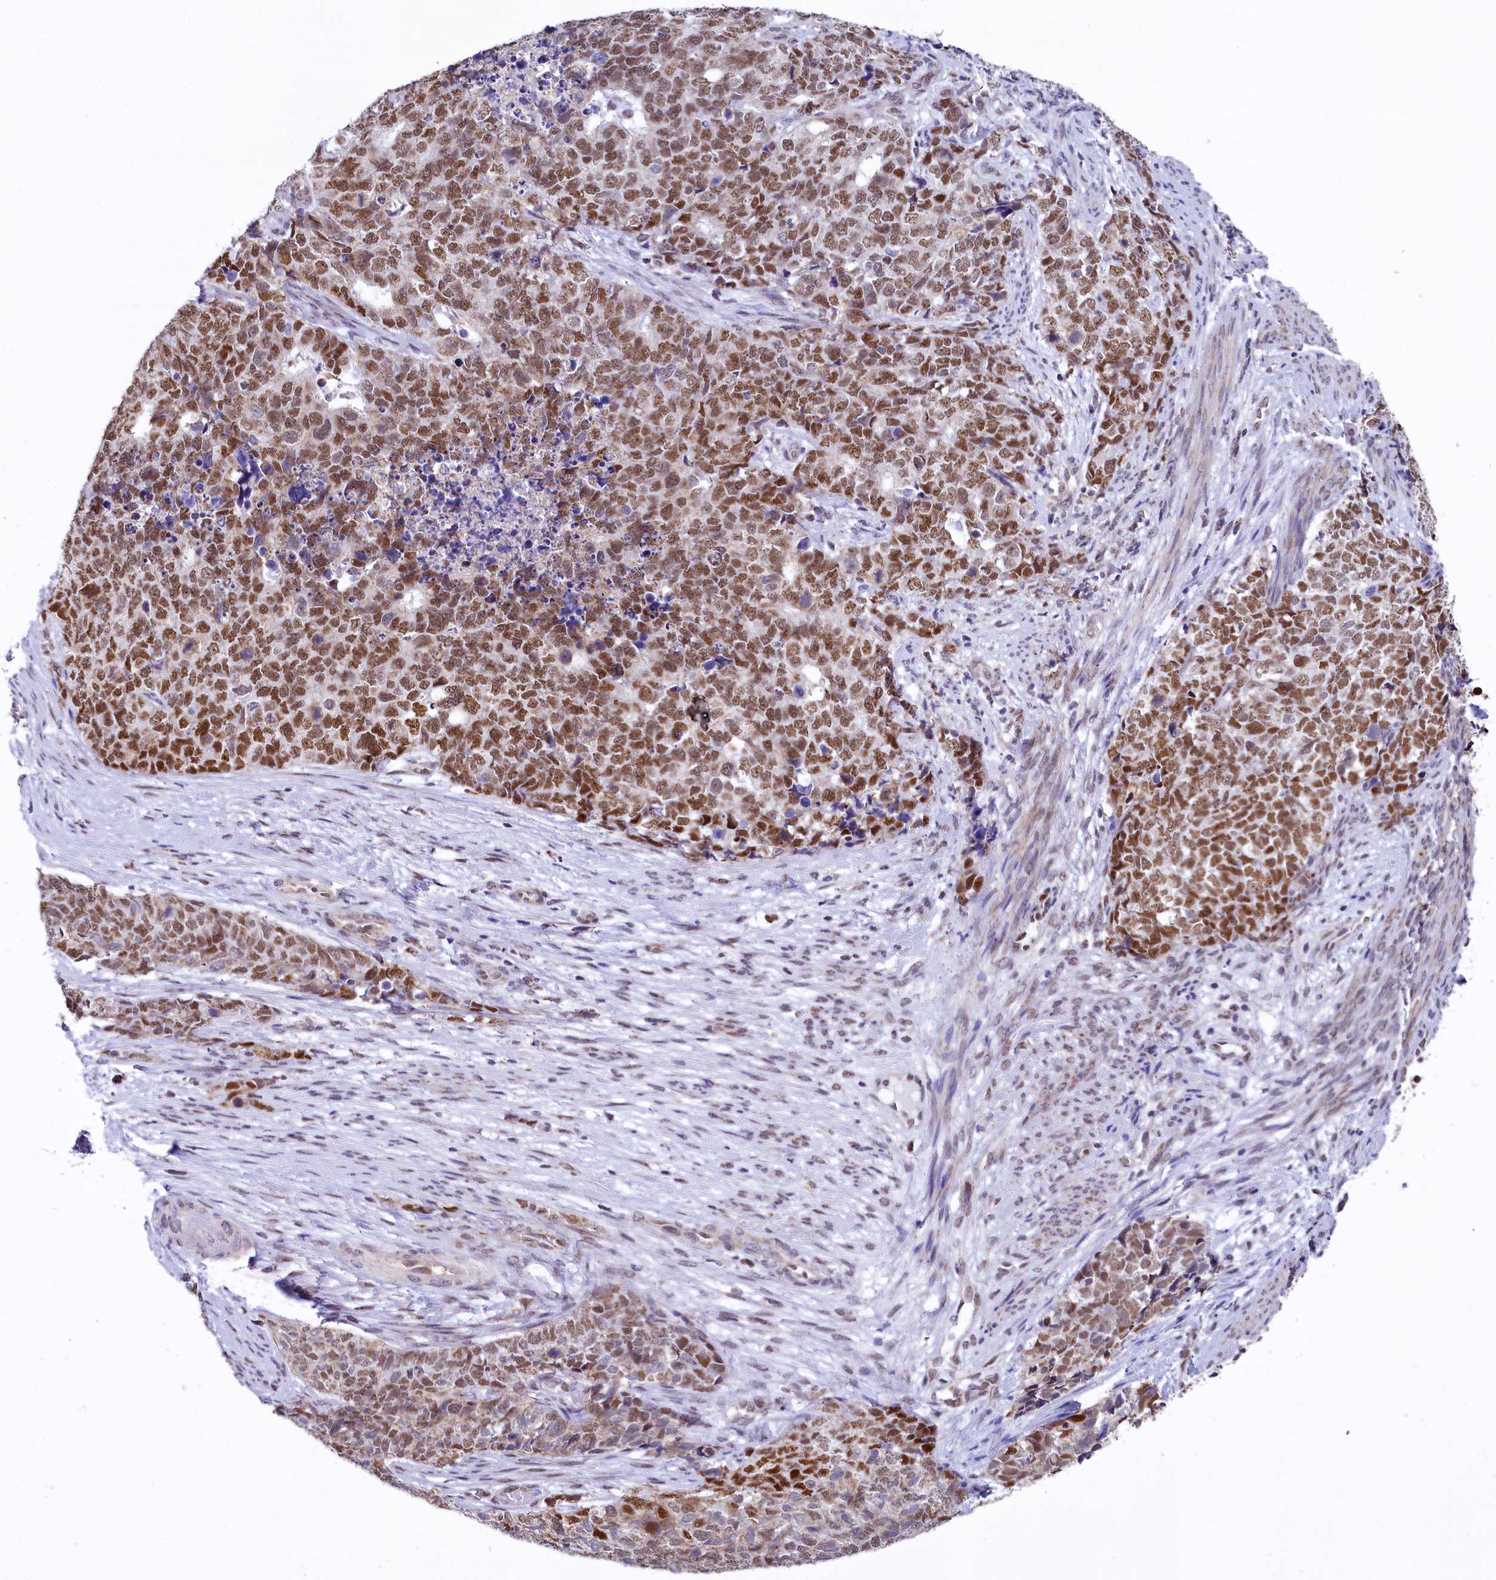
{"staining": {"intensity": "moderate", "quantity": "25%-75%", "location": "nuclear"}, "tissue": "cervical cancer", "cell_type": "Tumor cells", "image_type": "cancer", "snomed": [{"axis": "morphology", "description": "Squamous cell carcinoma, NOS"}, {"axis": "topography", "description": "Cervix"}], "caption": "Squamous cell carcinoma (cervical) stained with DAB immunohistochemistry shows medium levels of moderate nuclear expression in about 25%-75% of tumor cells.", "gene": "MORN3", "patient": {"sex": "female", "age": 63}}